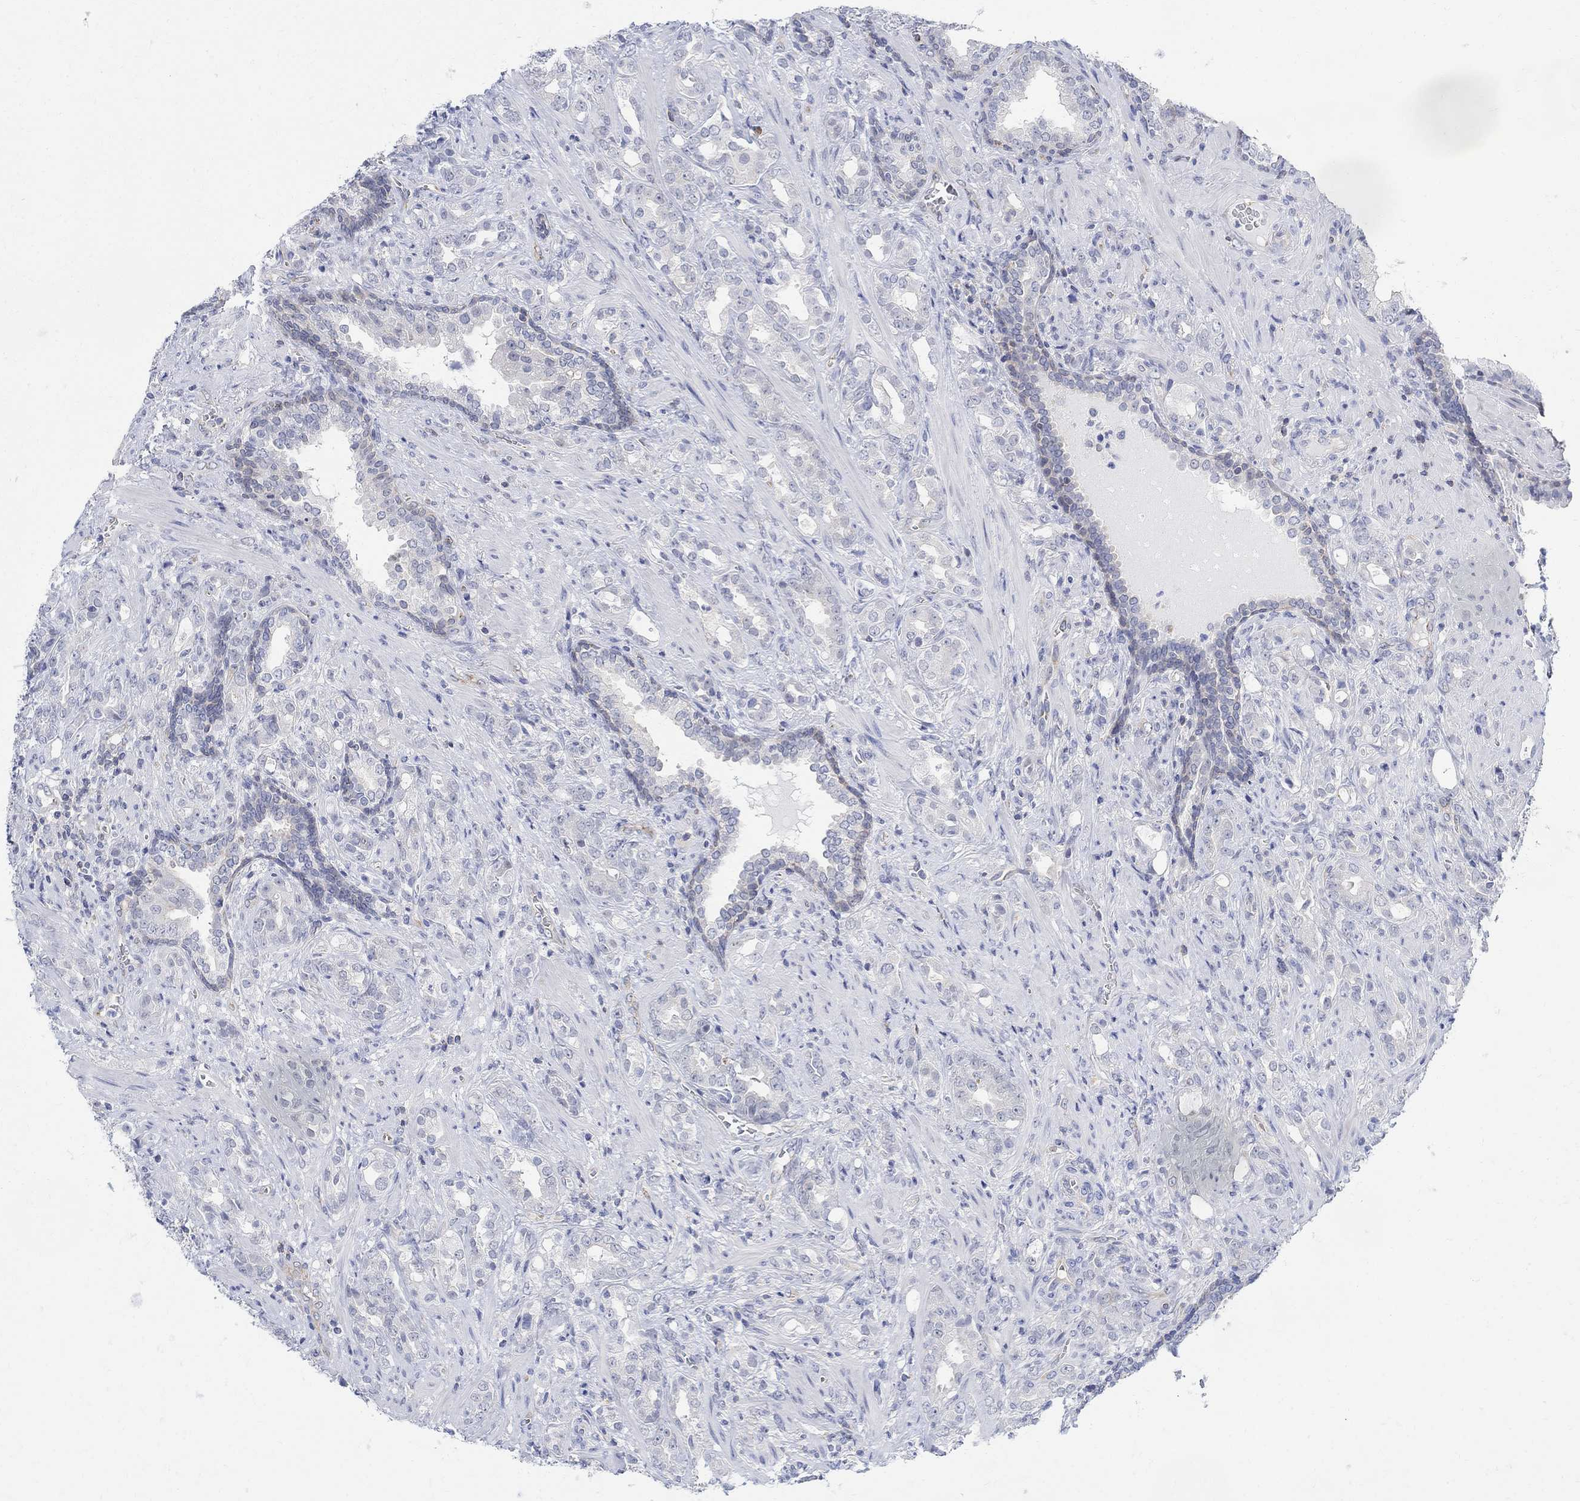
{"staining": {"intensity": "negative", "quantity": "none", "location": "none"}, "tissue": "prostate cancer", "cell_type": "Tumor cells", "image_type": "cancer", "snomed": [{"axis": "morphology", "description": "Adenocarcinoma, NOS"}, {"axis": "topography", "description": "Prostate"}], "caption": "The histopathology image displays no significant expression in tumor cells of prostate cancer. The staining was performed using DAB to visualize the protein expression in brown, while the nuclei were stained in blue with hematoxylin (Magnification: 20x).", "gene": "PHF21B", "patient": {"sex": "male", "age": 57}}